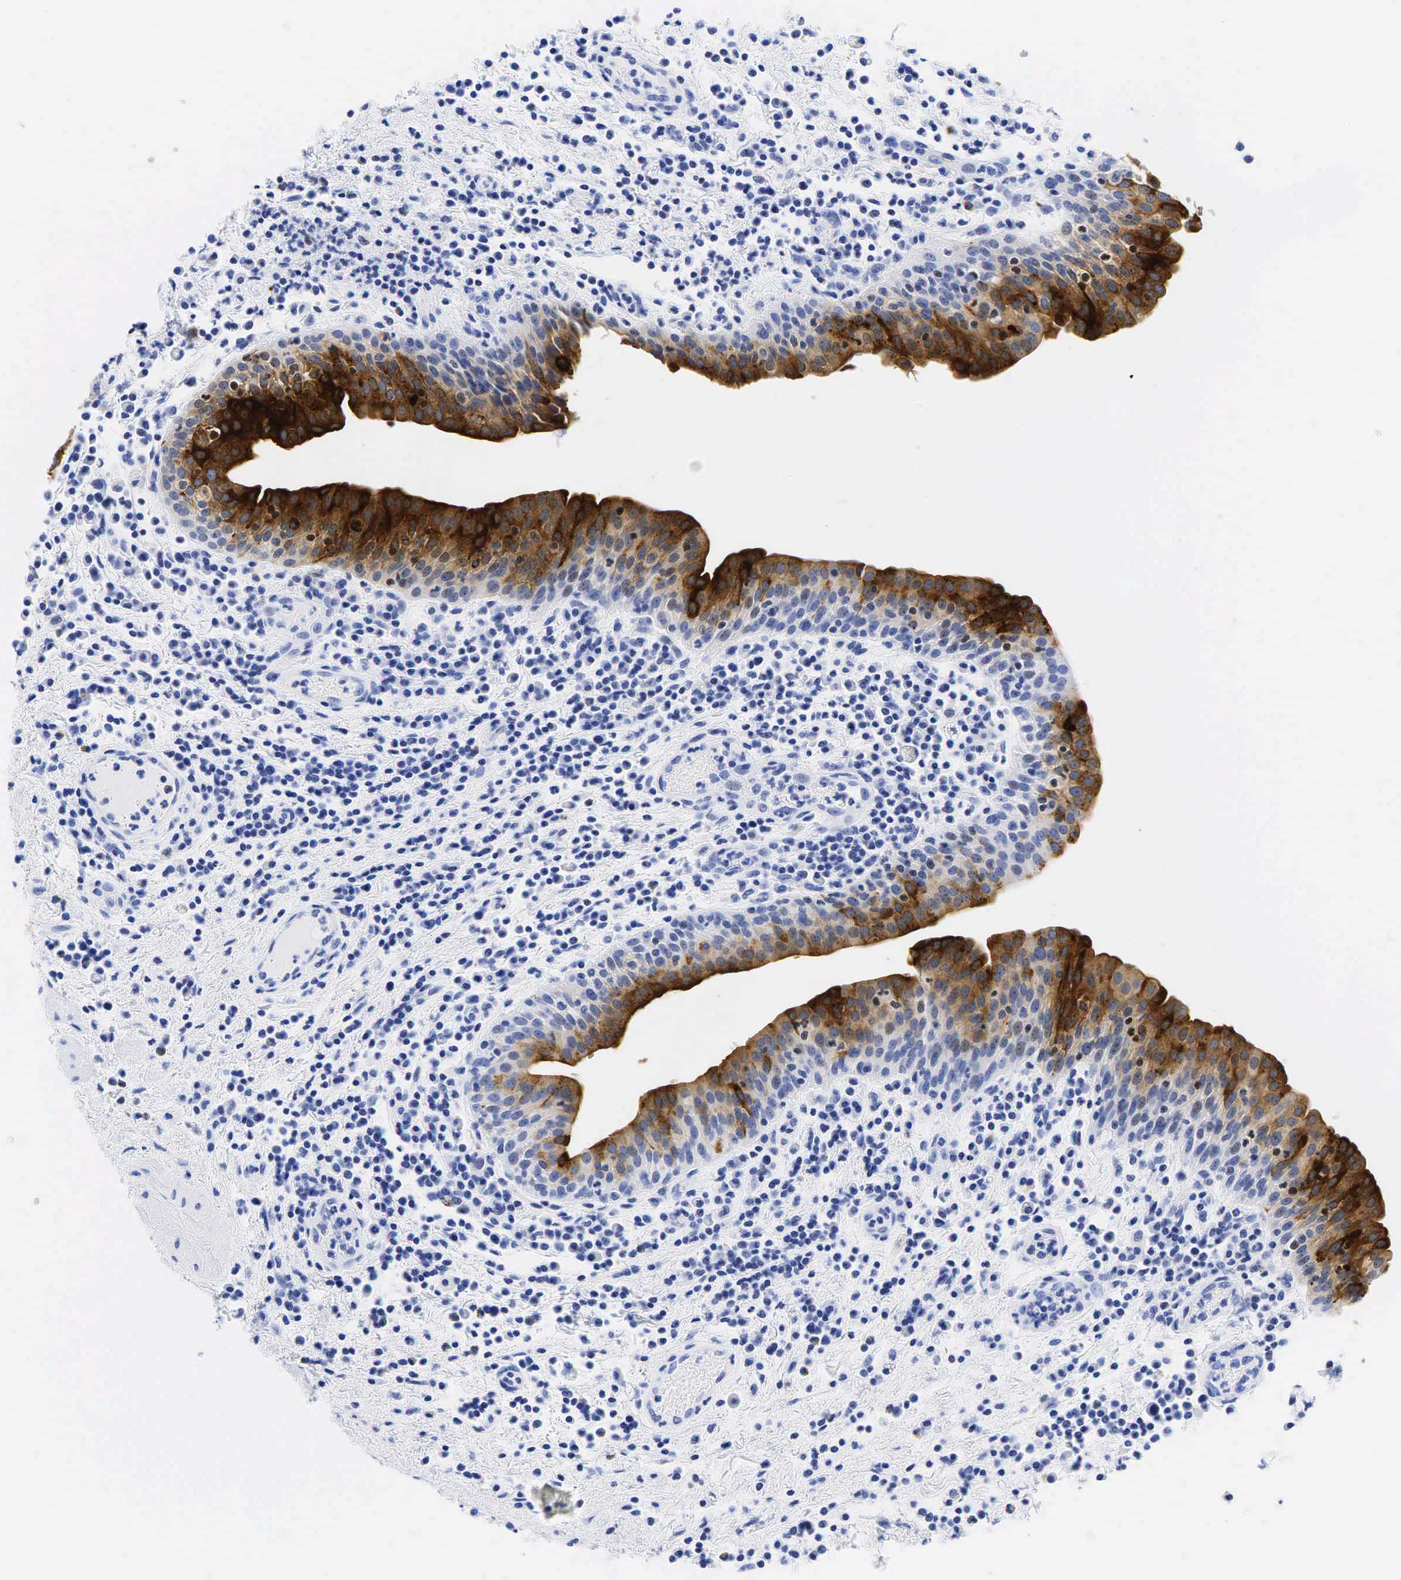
{"staining": {"intensity": "moderate", "quantity": "25%-75%", "location": "cytoplasmic/membranous"}, "tissue": "urinary bladder", "cell_type": "Urothelial cells", "image_type": "normal", "snomed": [{"axis": "morphology", "description": "Normal tissue, NOS"}, {"axis": "topography", "description": "Urinary bladder"}], "caption": "Moderate cytoplasmic/membranous expression for a protein is identified in approximately 25%-75% of urothelial cells of benign urinary bladder using immunohistochemistry.", "gene": "CEACAM5", "patient": {"sex": "female", "age": 84}}